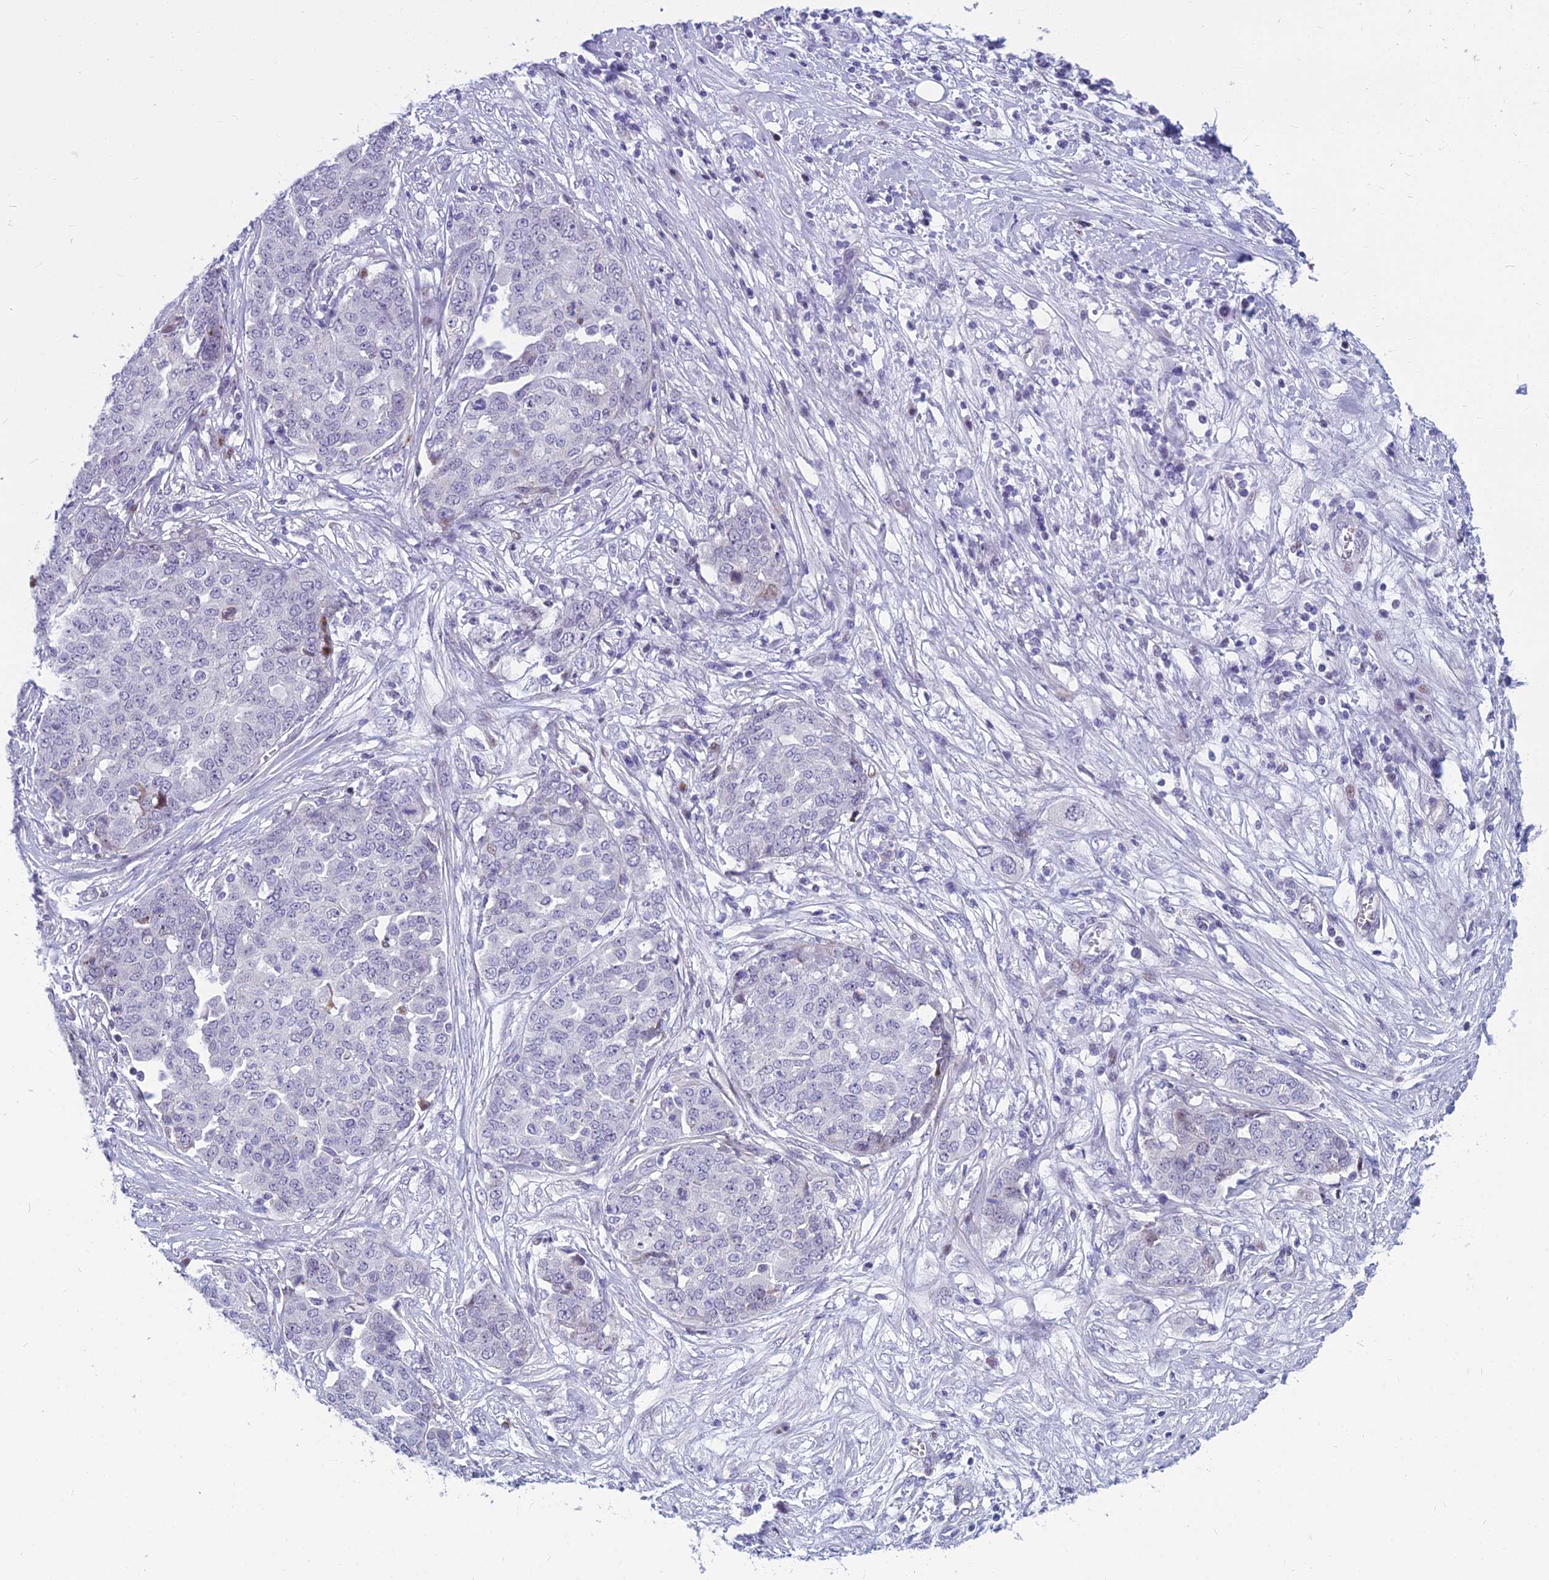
{"staining": {"intensity": "negative", "quantity": "none", "location": "none"}, "tissue": "ovarian cancer", "cell_type": "Tumor cells", "image_type": "cancer", "snomed": [{"axis": "morphology", "description": "Cystadenocarcinoma, serous, NOS"}, {"axis": "topography", "description": "Soft tissue"}, {"axis": "topography", "description": "Ovary"}], "caption": "Immunohistochemistry (IHC) image of human ovarian serous cystadenocarcinoma stained for a protein (brown), which shows no positivity in tumor cells. The staining was performed using DAB (3,3'-diaminobenzidine) to visualize the protein expression in brown, while the nuclei were stained in blue with hematoxylin (Magnification: 20x).", "gene": "MYBPC2", "patient": {"sex": "female", "age": 57}}